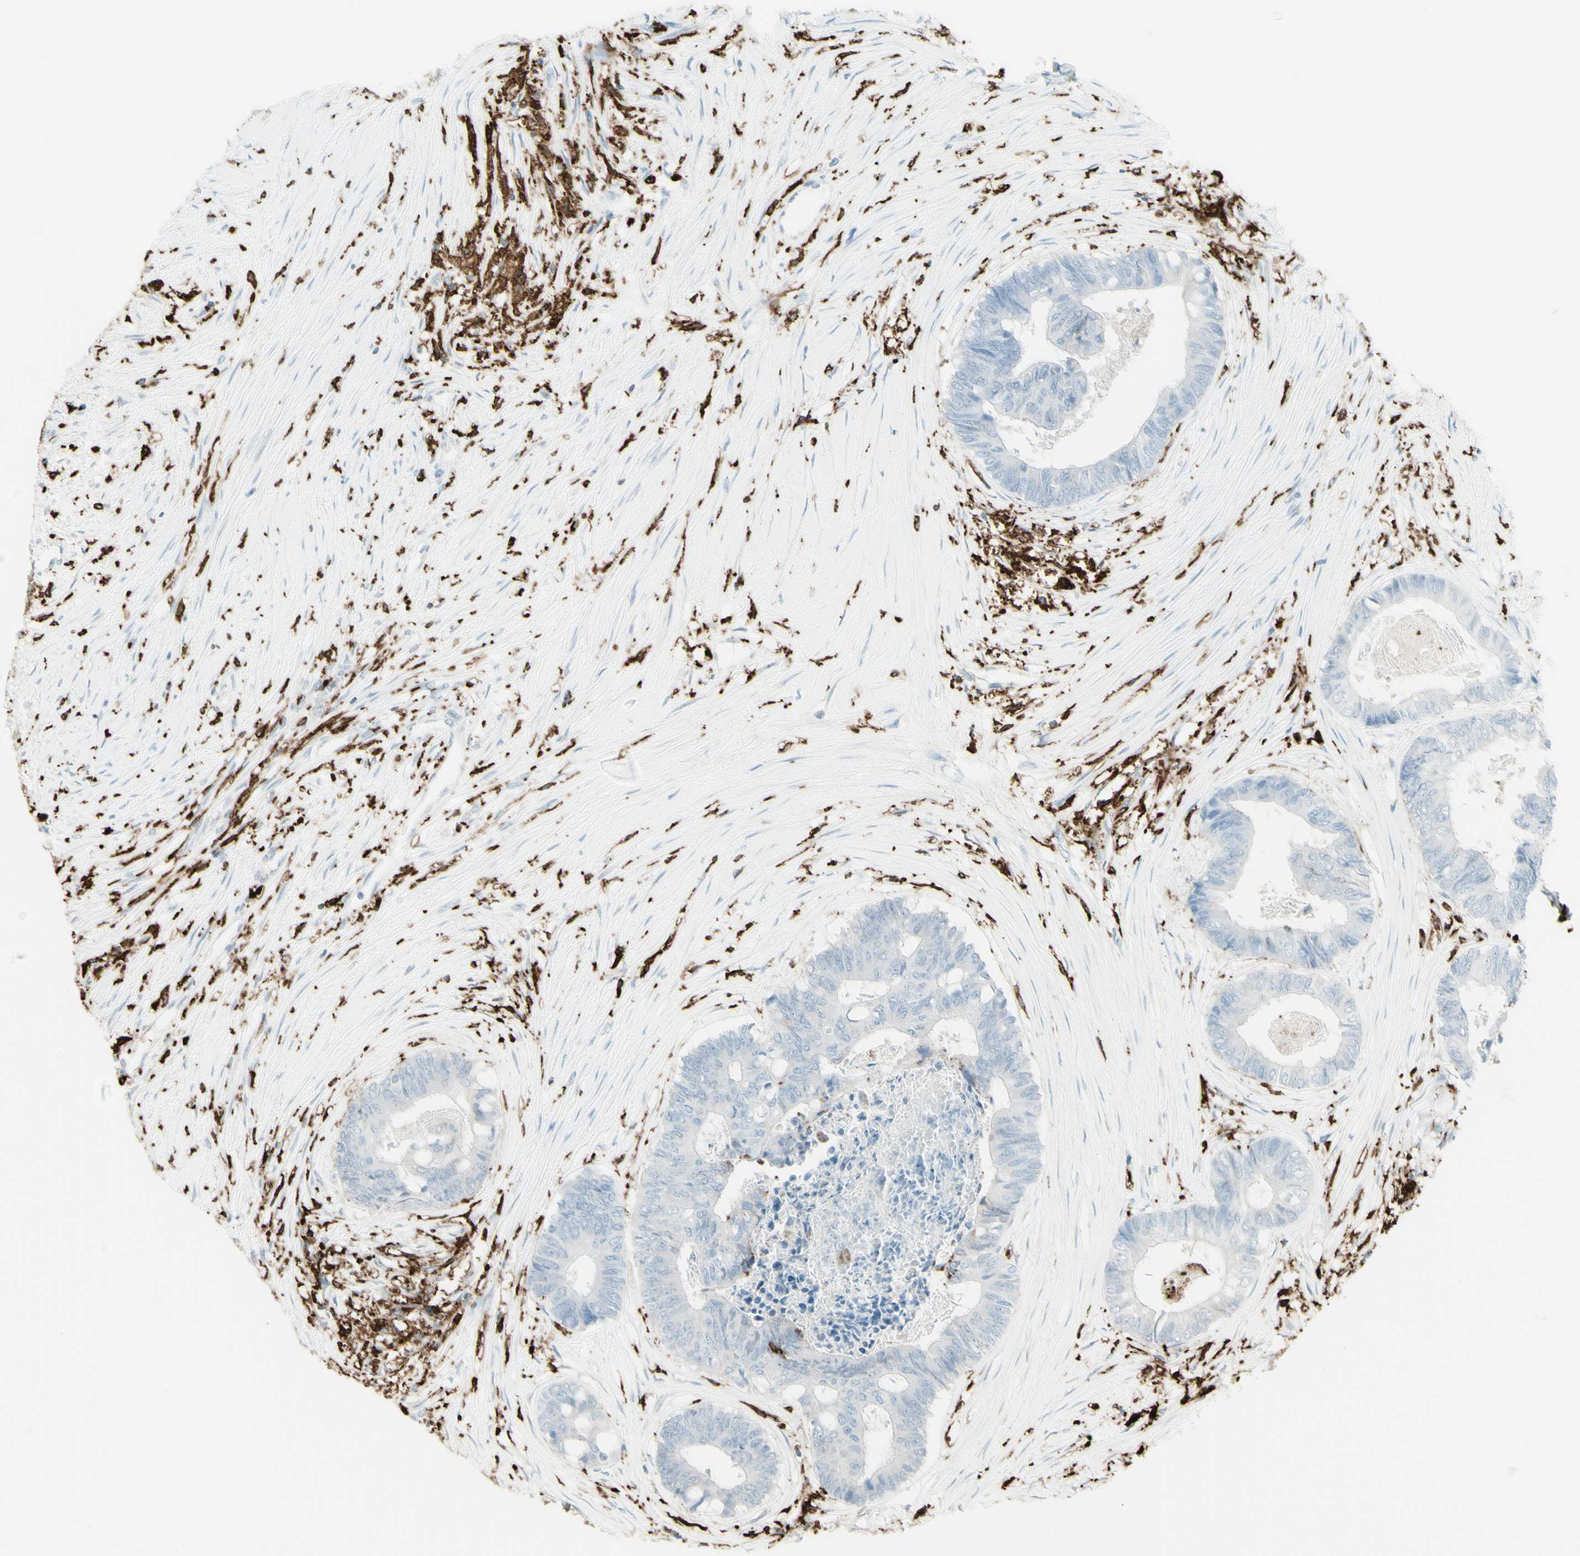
{"staining": {"intensity": "negative", "quantity": "none", "location": "none"}, "tissue": "colorectal cancer", "cell_type": "Tumor cells", "image_type": "cancer", "snomed": [{"axis": "morphology", "description": "Adenocarcinoma, NOS"}, {"axis": "topography", "description": "Rectum"}], "caption": "The image exhibits no significant staining in tumor cells of adenocarcinoma (colorectal).", "gene": "HLA-DPB1", "patient": {"sex": "male", "age": 63}}